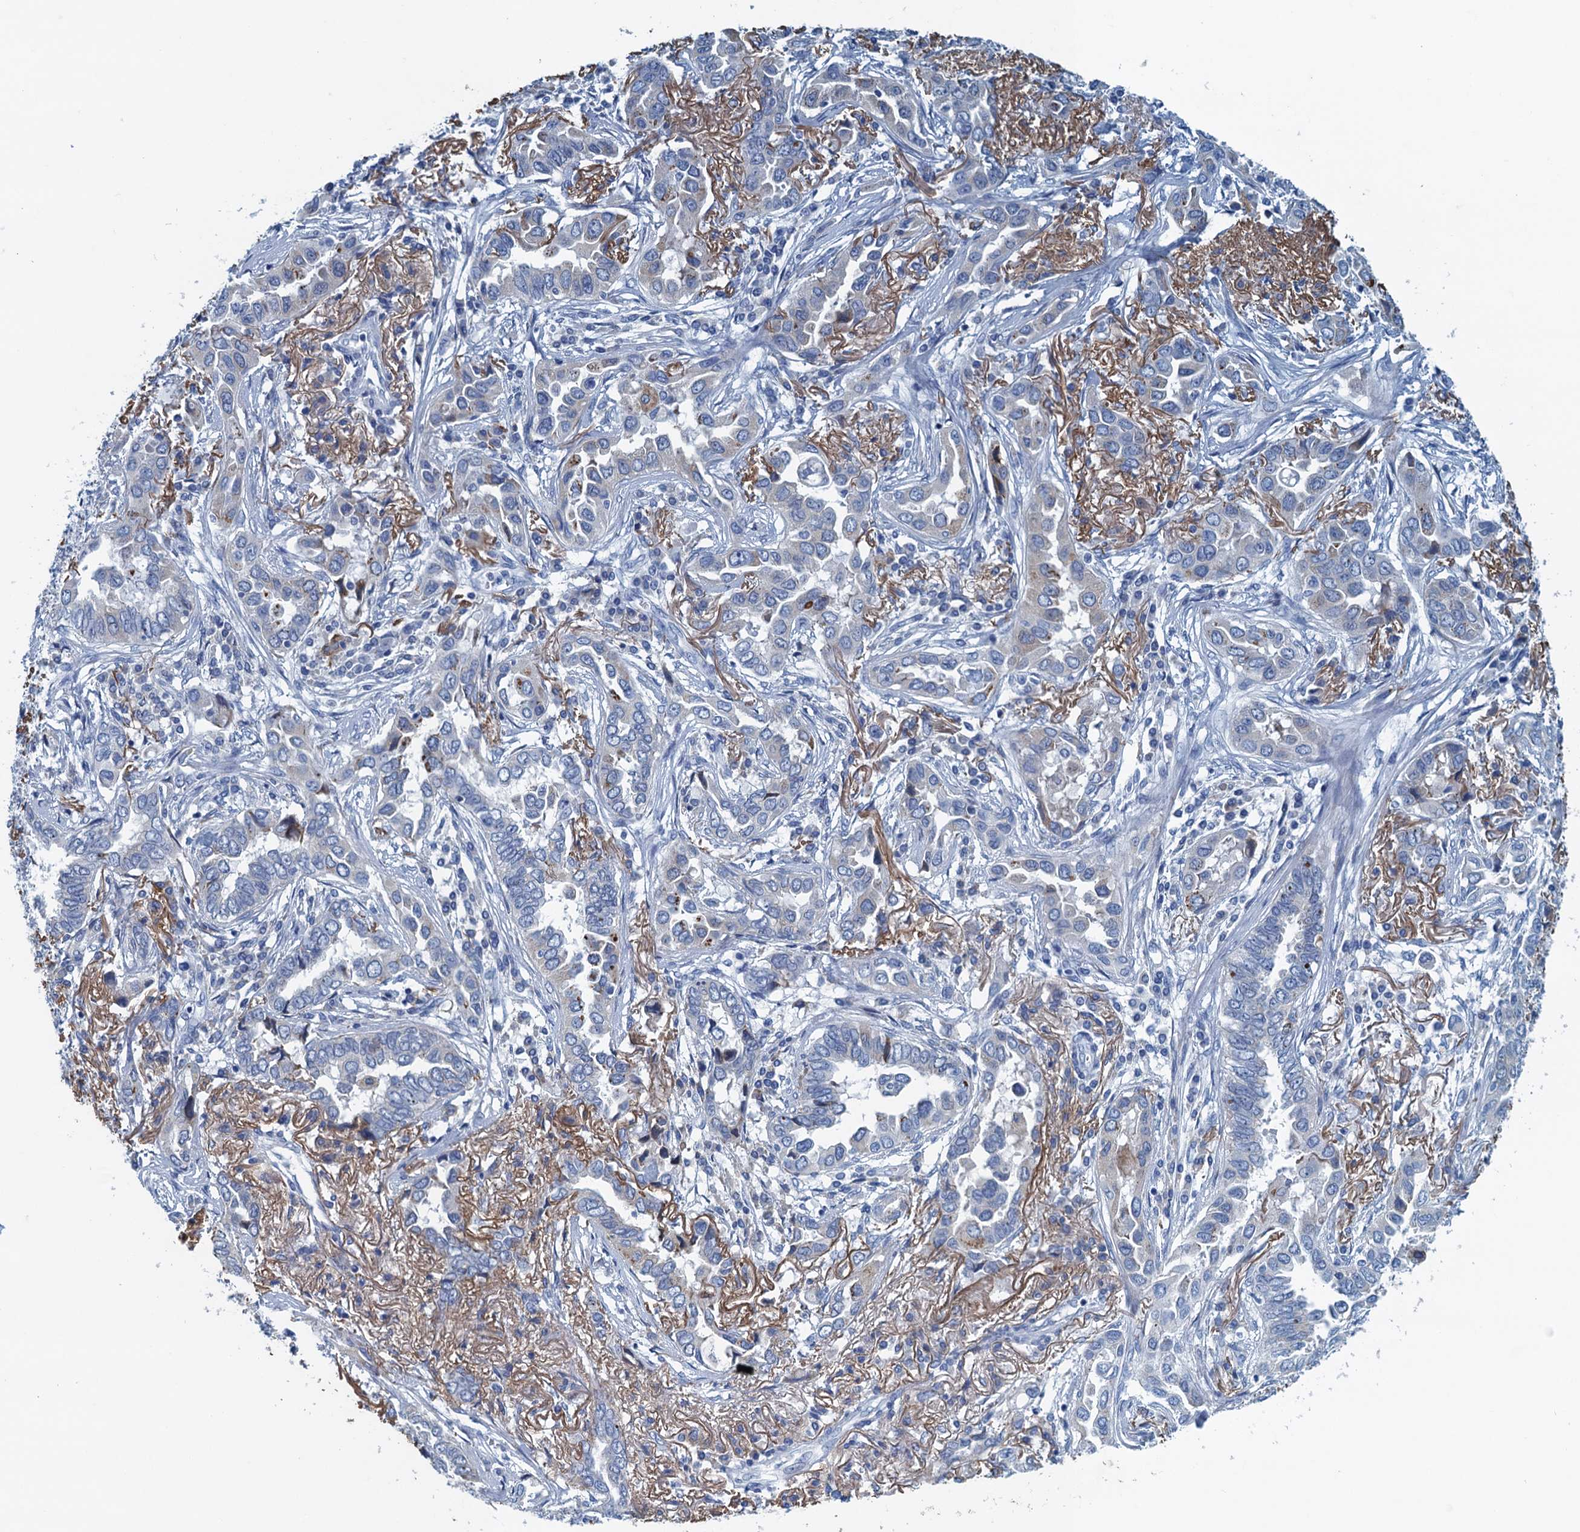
{"staining": {"intensity": "negative", "quantity": "none", "location": "none"}, "tissue": "lung cancer", "cell_type": "Tumor cells", "image_type": "cancer", "snomed": [{"axis": "morphology", "description": "Adenocarcinoma, NOS"}, {"axis": "topography", "description": "Lung"}], "caption": "Tumor cells are negative for protein expression in human lung cancer (adenocarcinoma).", "gene": "C10orf88", "patient": {"sex": "female", "age": 76}}